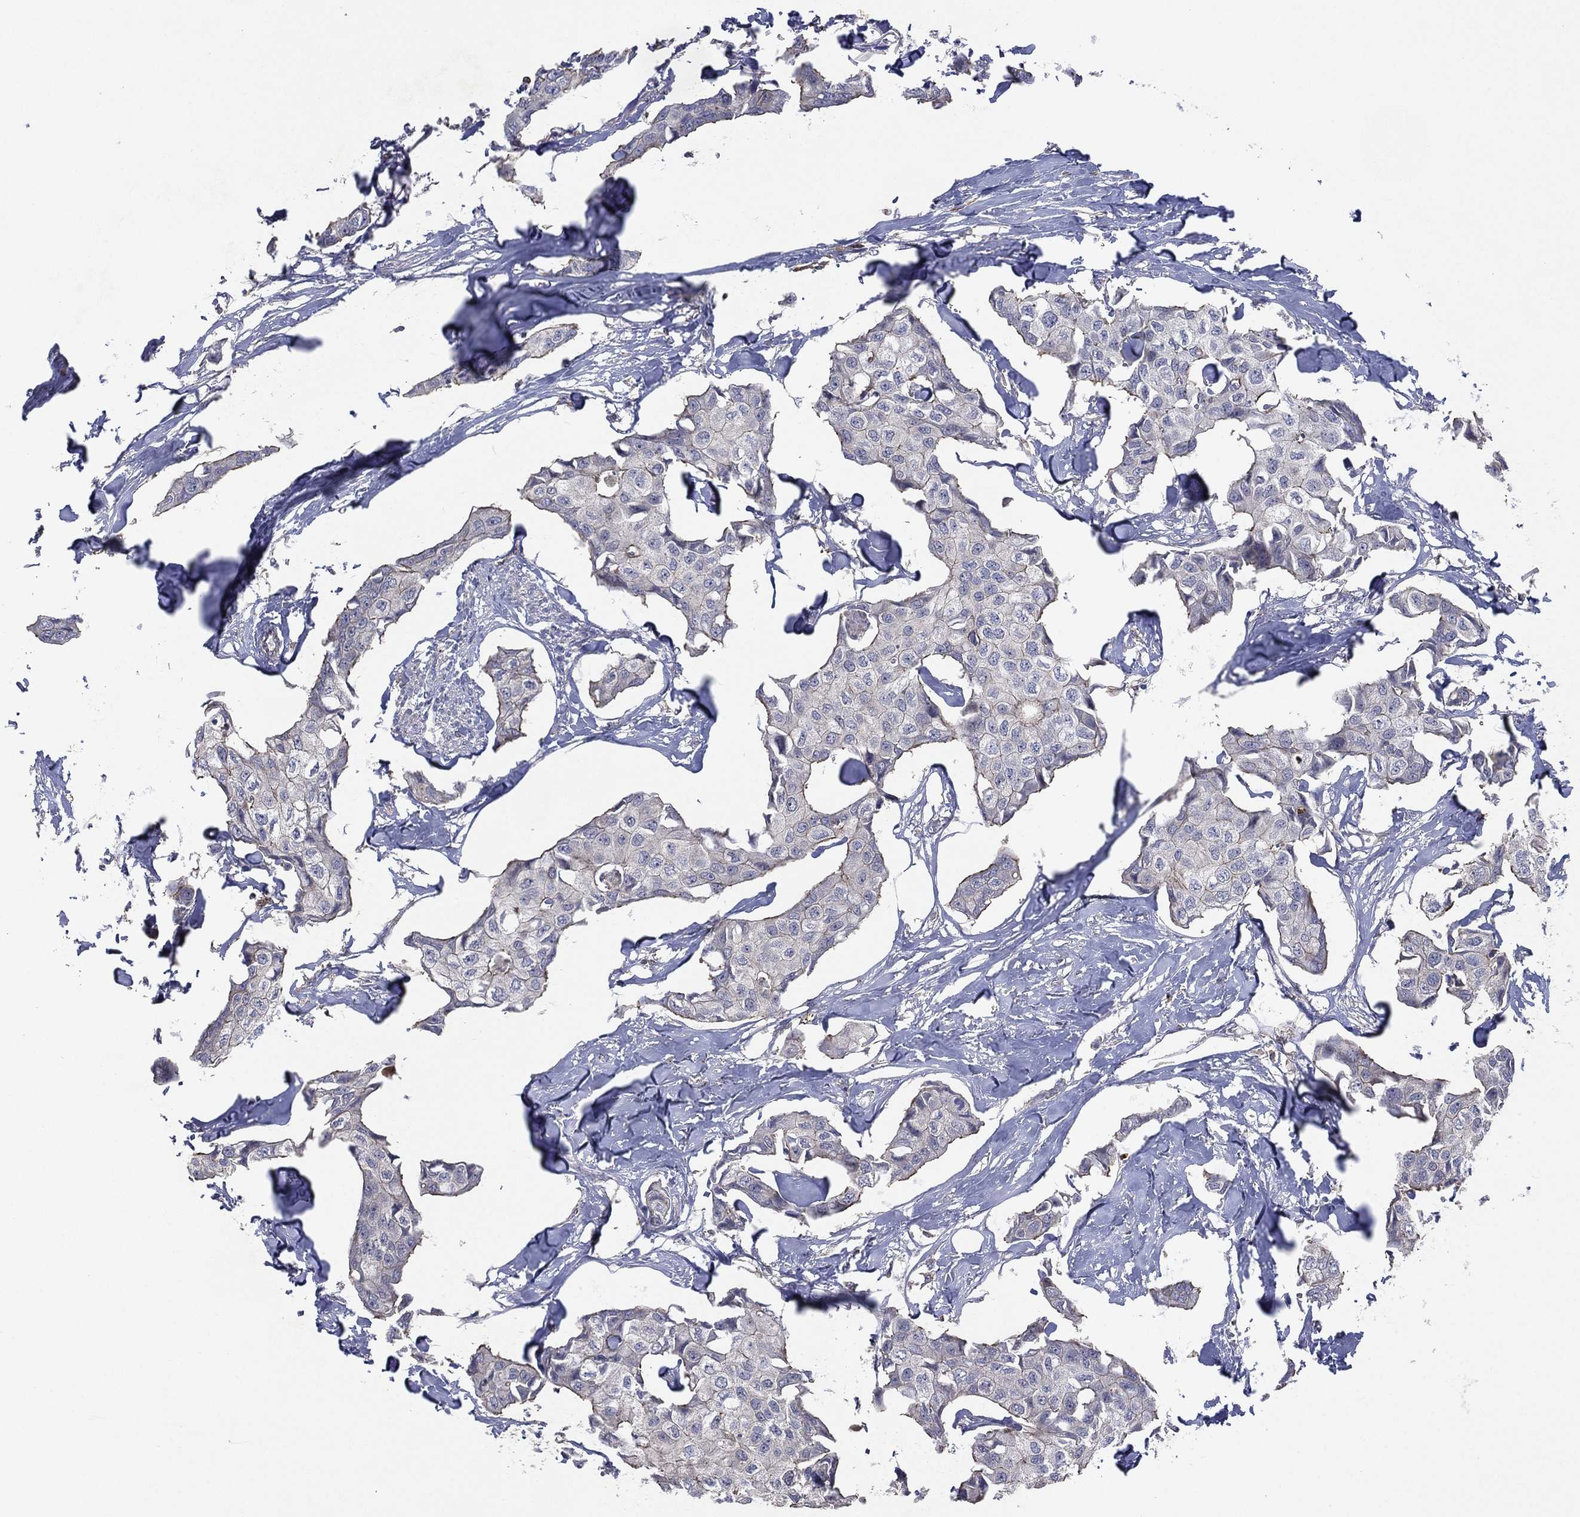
{"staining": {"intensity": "negative", "quantity": "none", "location": "none"}, "tissue": "breast cancer", "cell_type": "Tumor cells", "image_type": "cancer", "snomed": [{"axis": "morphology", "description": "Duct carcinoma"}, {"axis": "topography", "description": "Breast"}], "caption": "The photomicrograph reveals no staining of tumor cells in breast cancer.", "gene": "DOCK8", "patient": {"sex": "female", "age": 80}}